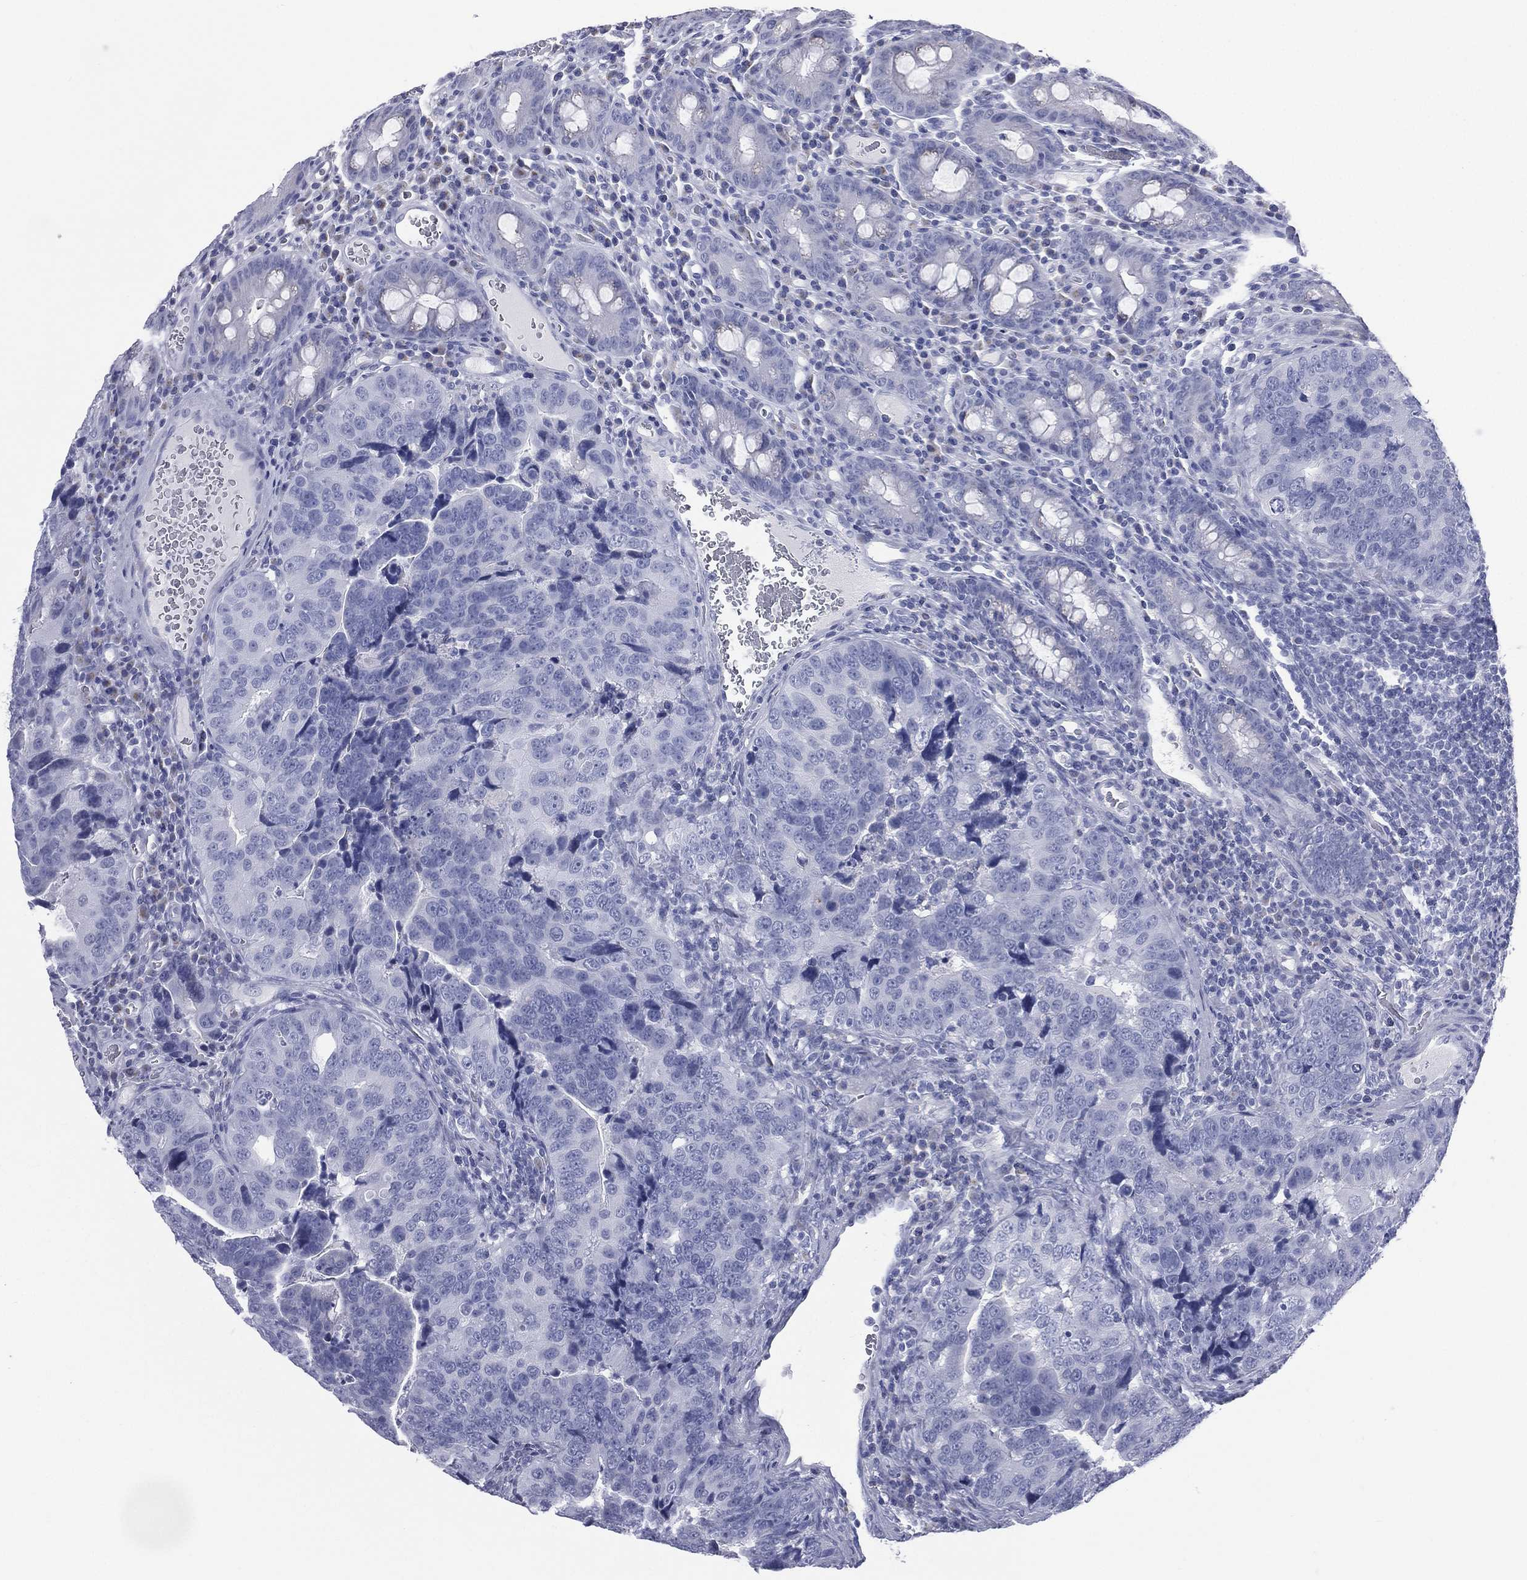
{"staining": {"intensity": "negative", "quantity": "none", "location": "none"}, "tissue": "colorectal cancer", "cell_type": "Tumor cells", "image_type": "cancer", "snomed": [{"axis": "morphology", "description": "Adenocarcinoma, NOS"}, {"axis": "topography", "description": "Colon"}], "caption": "DAB immunohistochemical staining of colorectal cancer demonstrates no significant expression in tumor cells. (Brightfield microscopy of DAB (3,3'-diaminobenzidine) IHC at high magnification).", "gene": "MLN", "patient": {"sex": "female", "age": 72}}